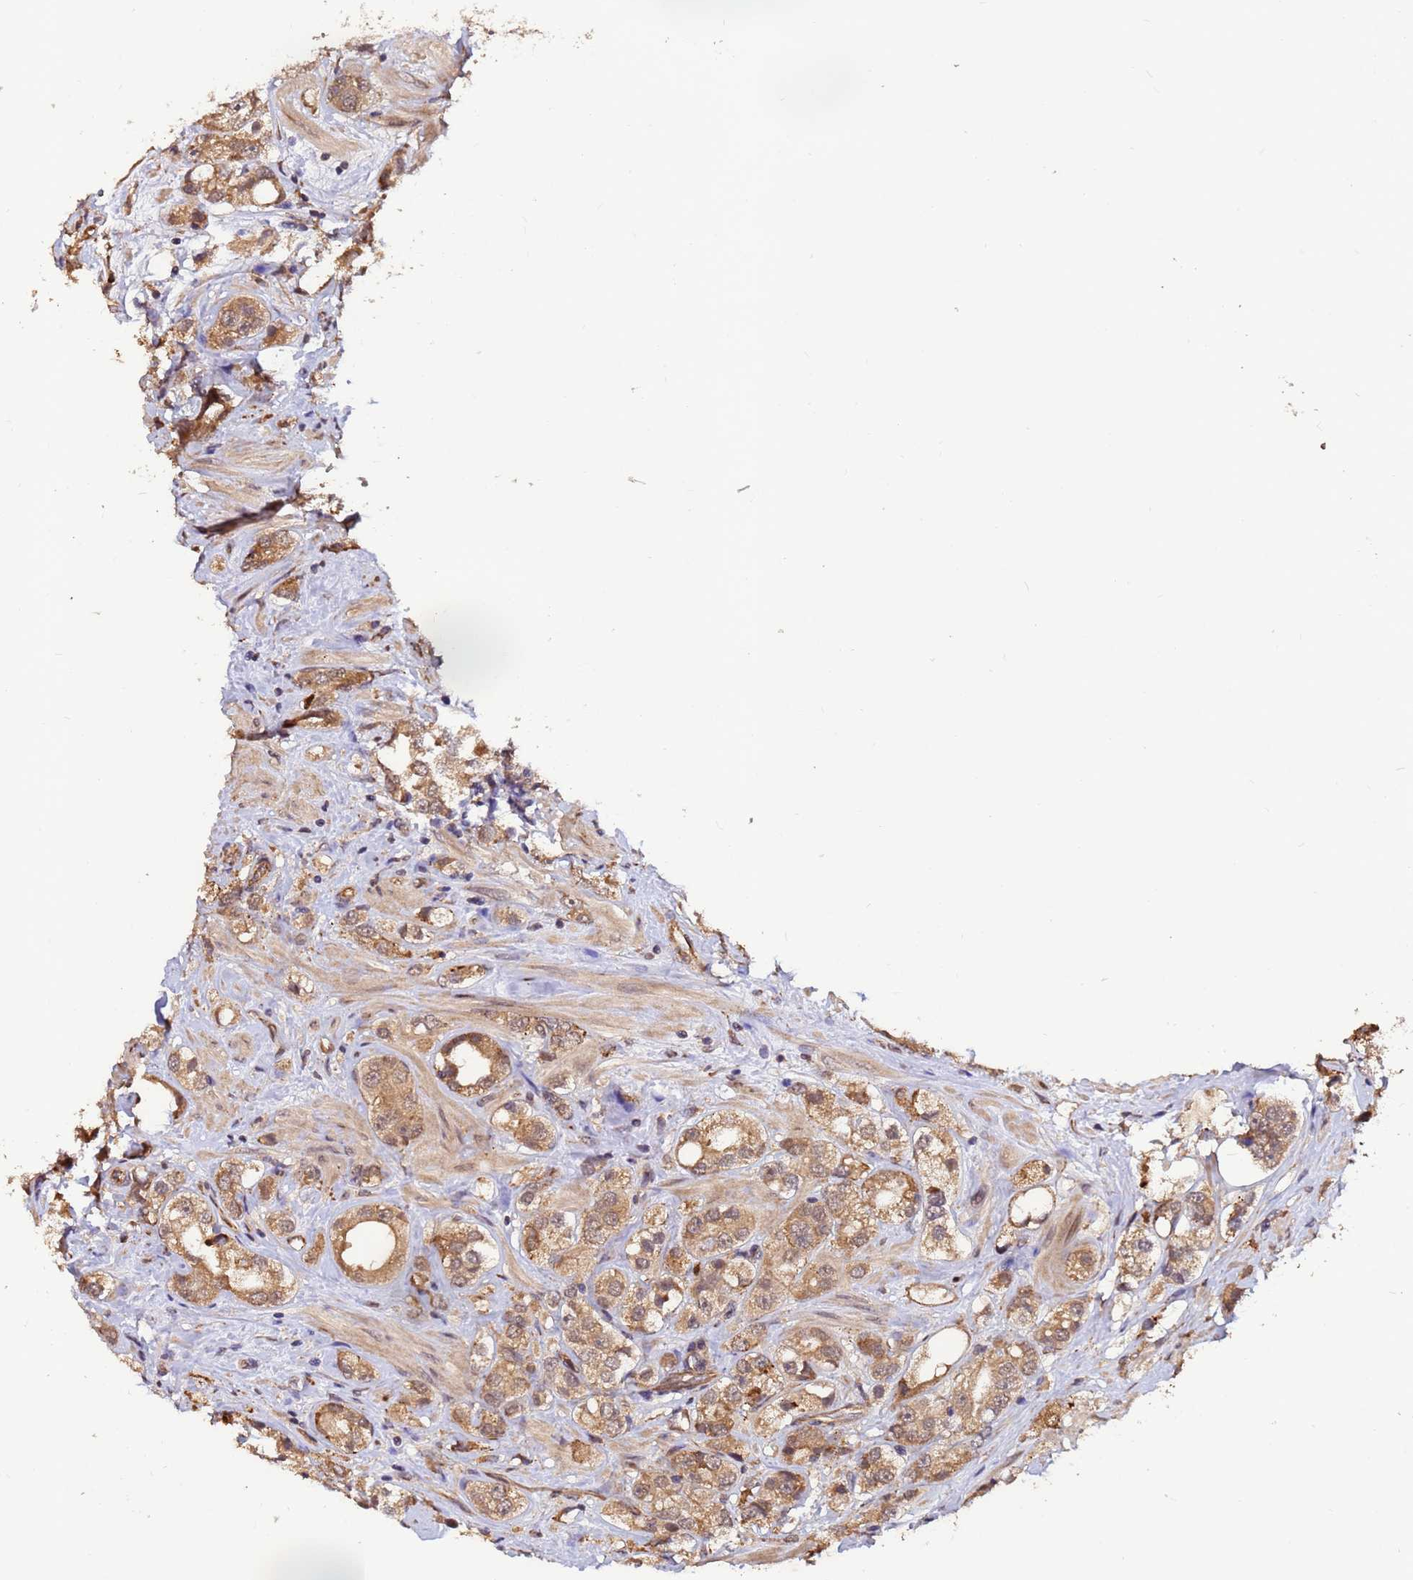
{"staining": {"intensity": "moderate", "quantity": ">75%", "location": "cytoplasmic/membranous"}, "tissue": "prostate cancer", "cell_type": "Tumor cells", "image_type": "cancer", "snomed": [{"axis": "morphology", "description": "Adenocarcinoma, NOS"}, {"axis": "topography", "description": "Prostate"}], "caption": "Prostate cancer (adenocarcinoma) stained with IHC displays moderate cytoplasmic/membranous expression in about >75% of tumor cells.", "gene": "ZNF619", "patient": {"sex": "male", "age": 79}}